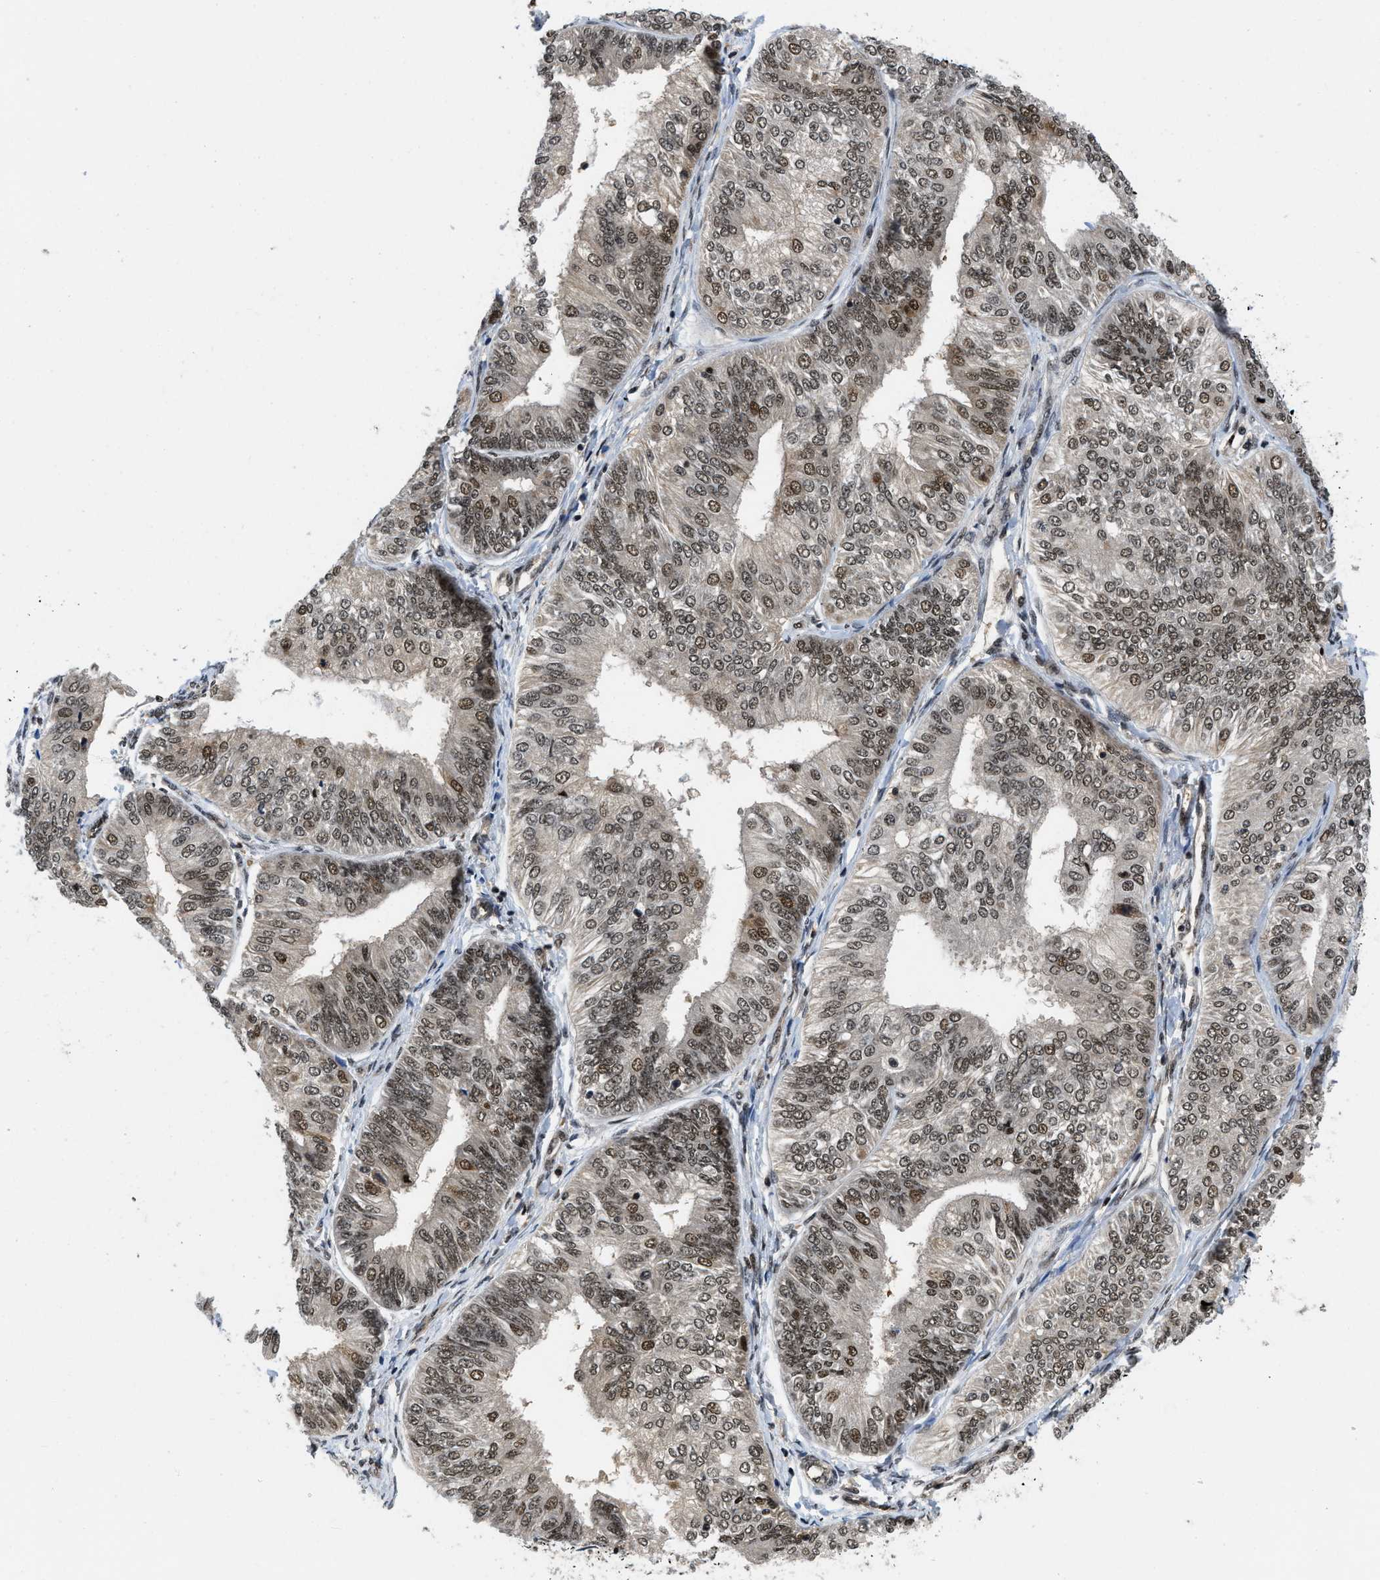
{"staining": {"intensity": "moderate", "quantity": ">75%", "location": "nuclear"}, "tissue": "endometrial cancer", "cell_type": "Tumor cells", "image_type": "cancer", "snomed": [{"axis": "morphology", "description": "Adenocarcinoma, NOS"}, {"axis": "topography", "description": "Endometrium"}], "caption": "Protein expression analysis of human adenocarcinoma (endometrial) reveals moderate nuclear expression in approximately >75% of tumor cells.", "gene": "SAFB", "patient": {"sex": "female", "age": 58}}